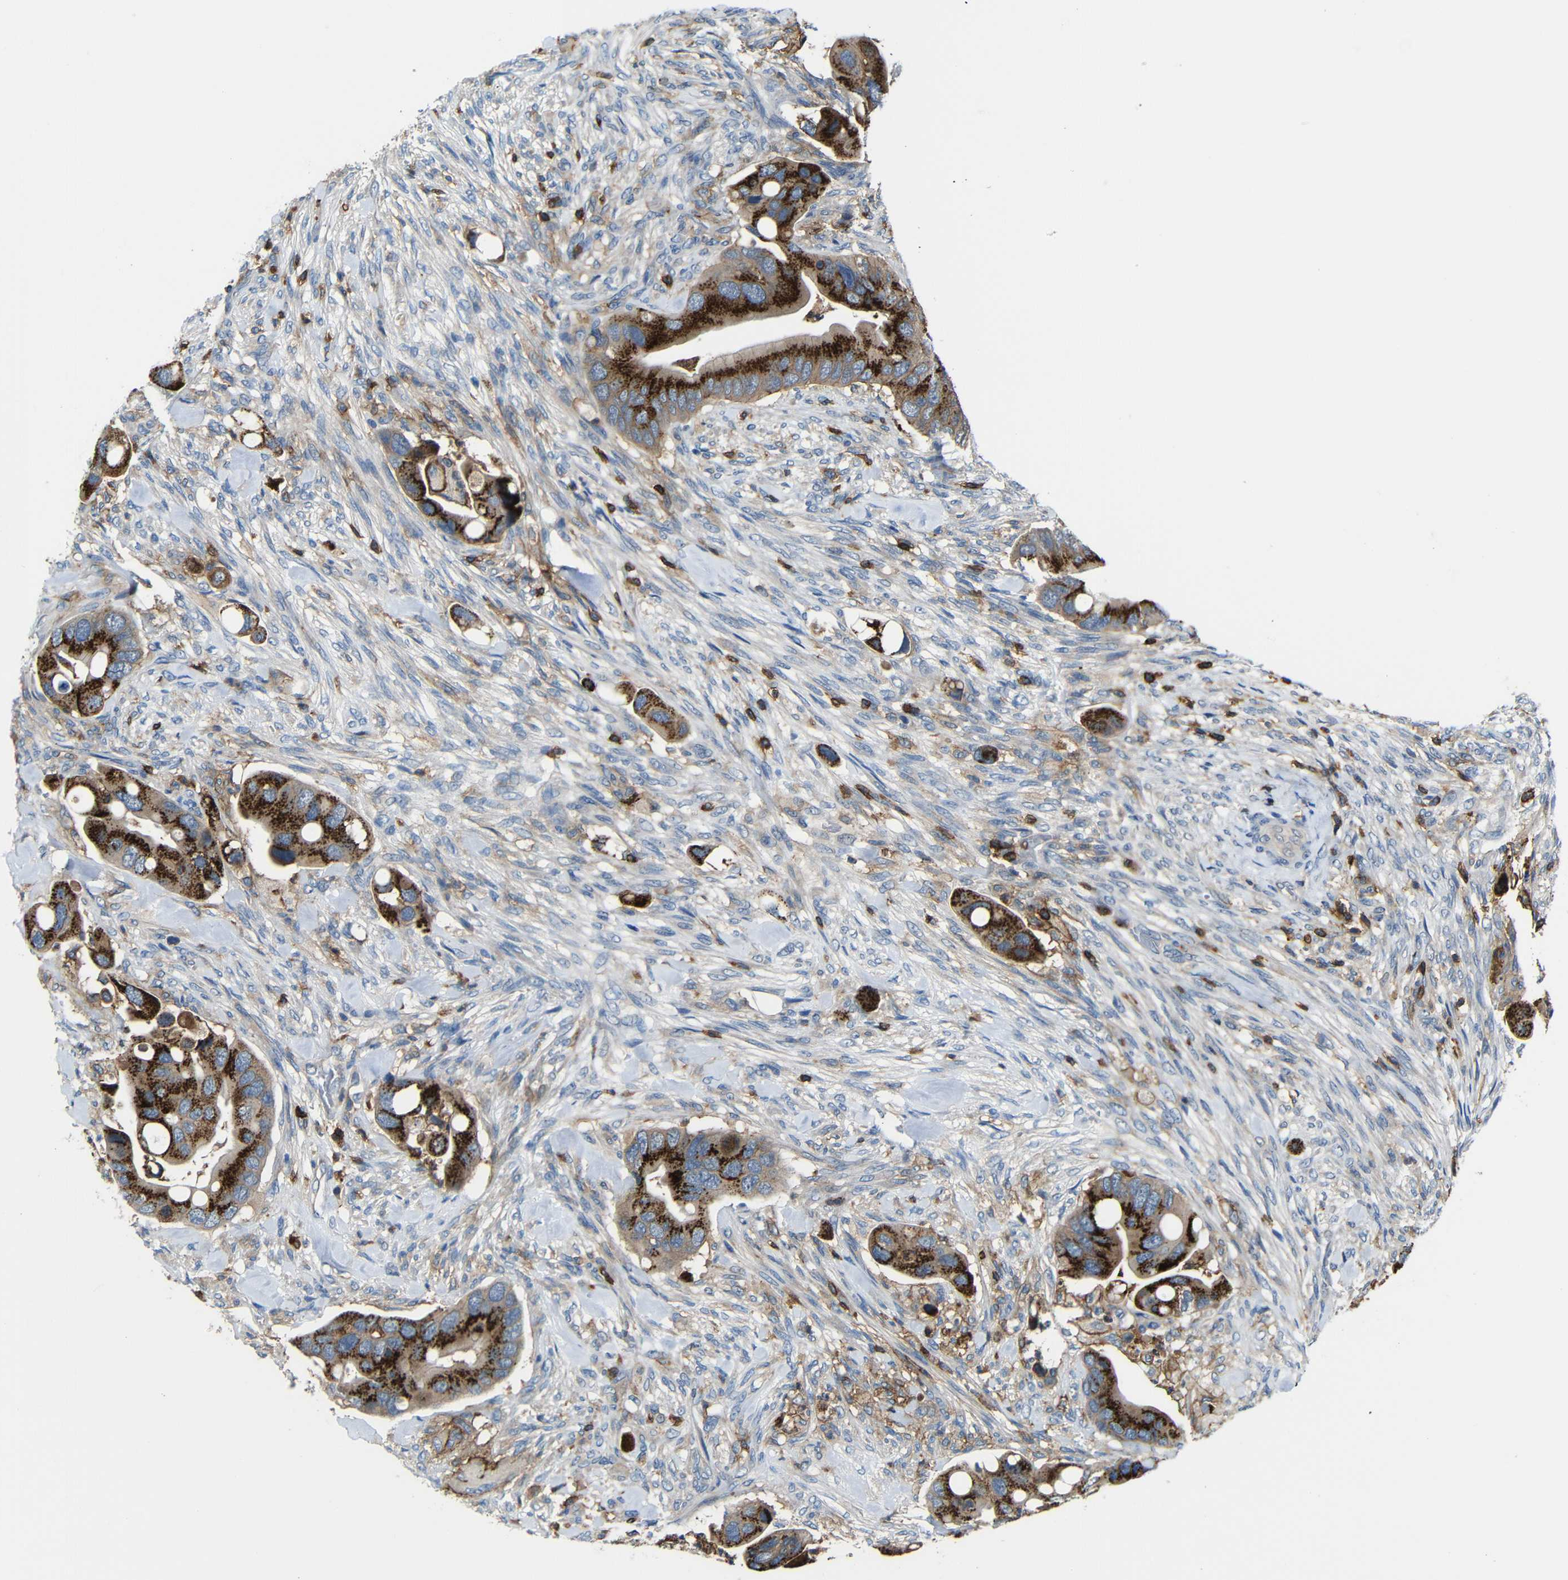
{"staining": {"intensity": "strong", "quantity": ">75%", "location": "cytoplasmic/membranous"}, "tissue": "colorectal cancer", "cell_type": "Tumor cells", "image_type": "cancer", "snomed": [{"axis": "morphology", "description": "Adenocarcinoma, NOS"}, {"axis": "topography", "description": "Rectum"}], "caption": "DAB immunohistochemical staining of human adenocarcinoma (colorectal) demonstrates strong cytoplasmic/membranous protein expression in about >75% of tumor cells. (DAB IHC with brightfield microscopy, high magnification).", "gene": "P2RY12", "patient": {"sex": "female", "age": 57}}